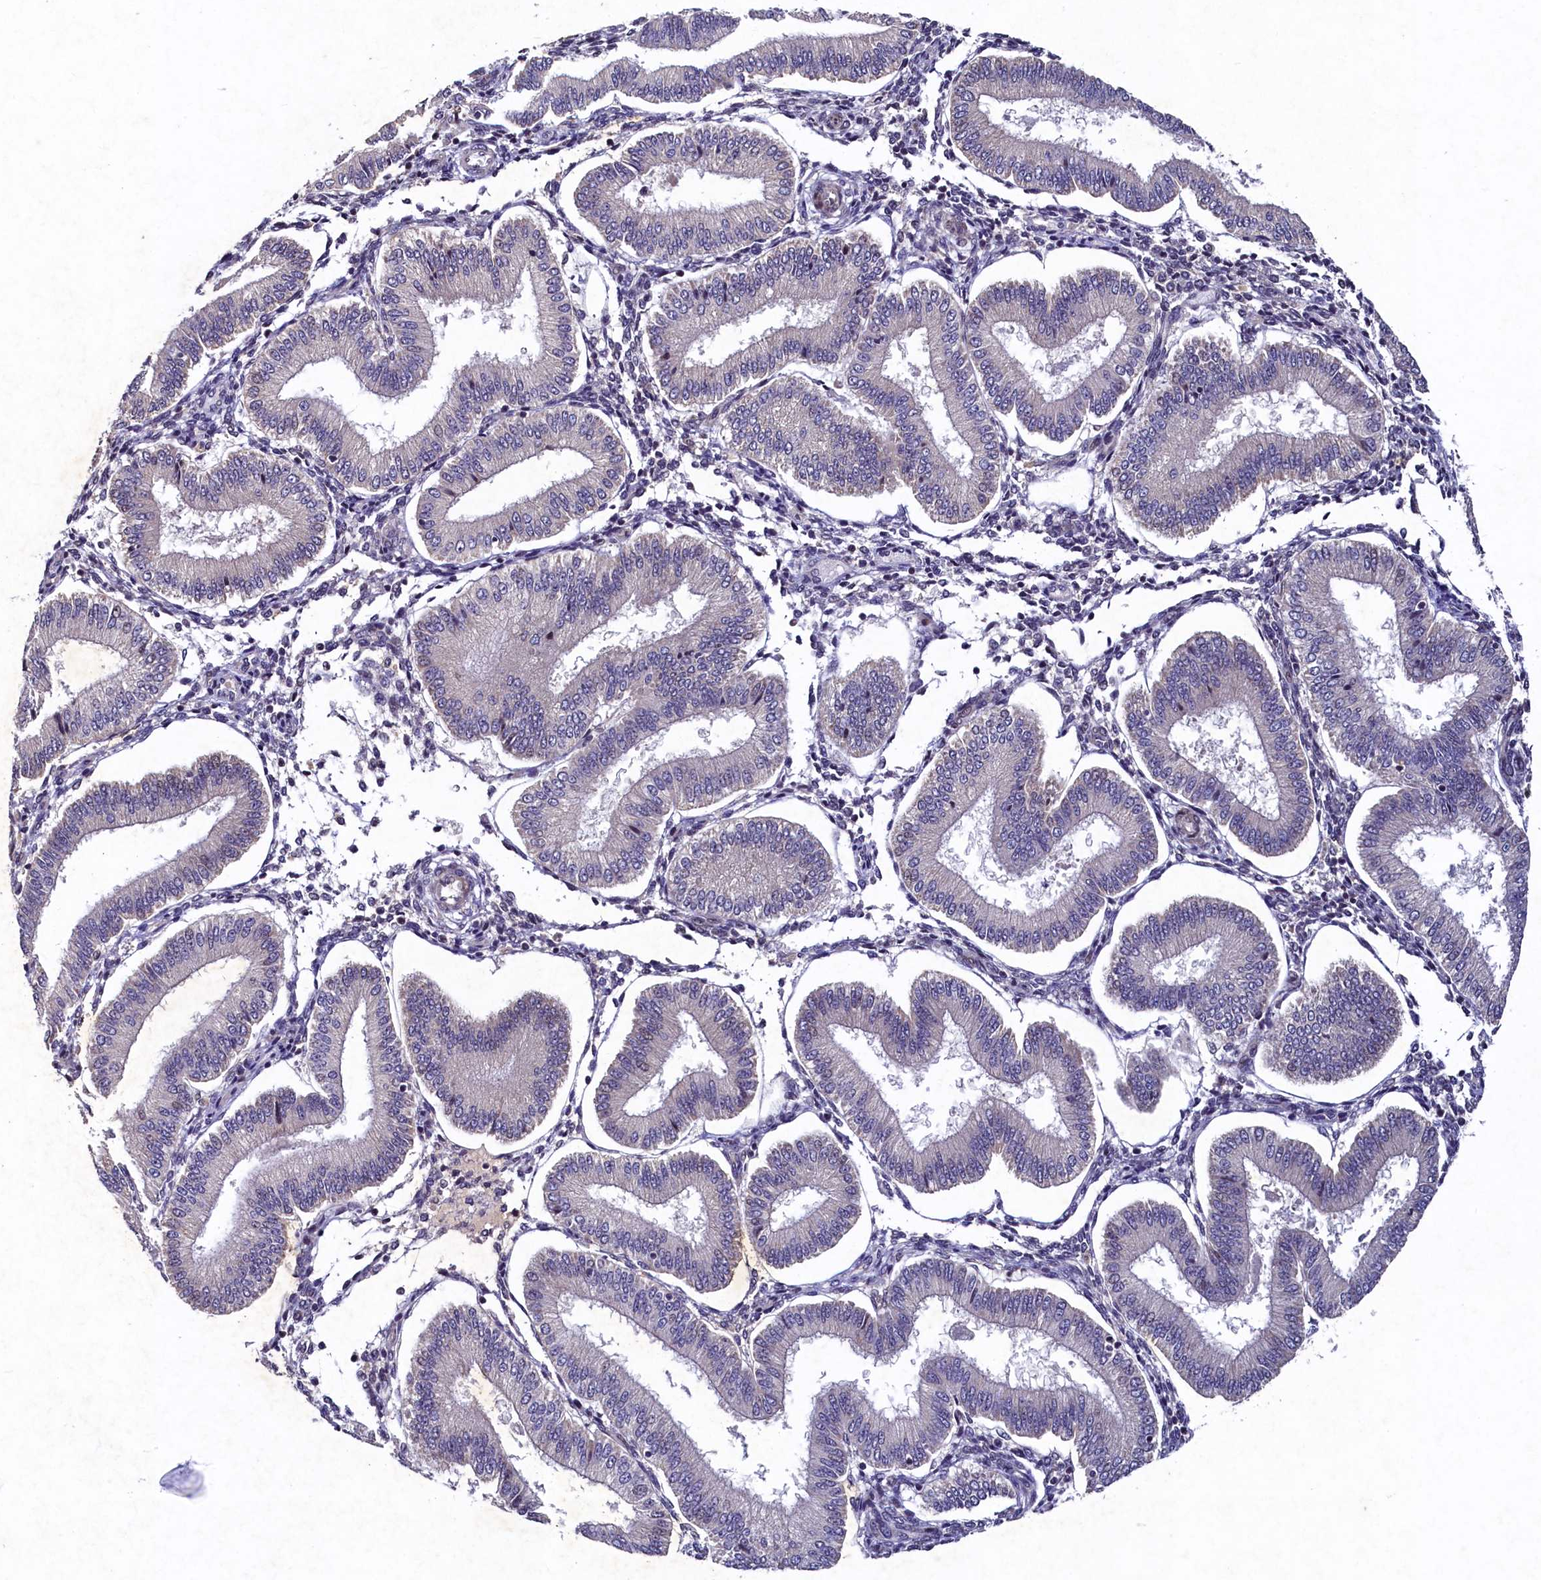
{"staining": {"intensity": "negative", "quantity": "none", "location": "none"}, "tissue": "endometrium", "cell_type": "Cells in endometrial stroma", "image_type": "normal", "snomed": [{"axis": "morphology", "description": "Normal tissue, NOS"}, {"axis": "topography", "description": "Endometrium"}], "caption": "Benign endometrium was stained to show a protein in brown. There is no significant expression in cells in endometrial stroma.", "gene": "LATS2", "patient": {"sex": "female", "age": 39}}